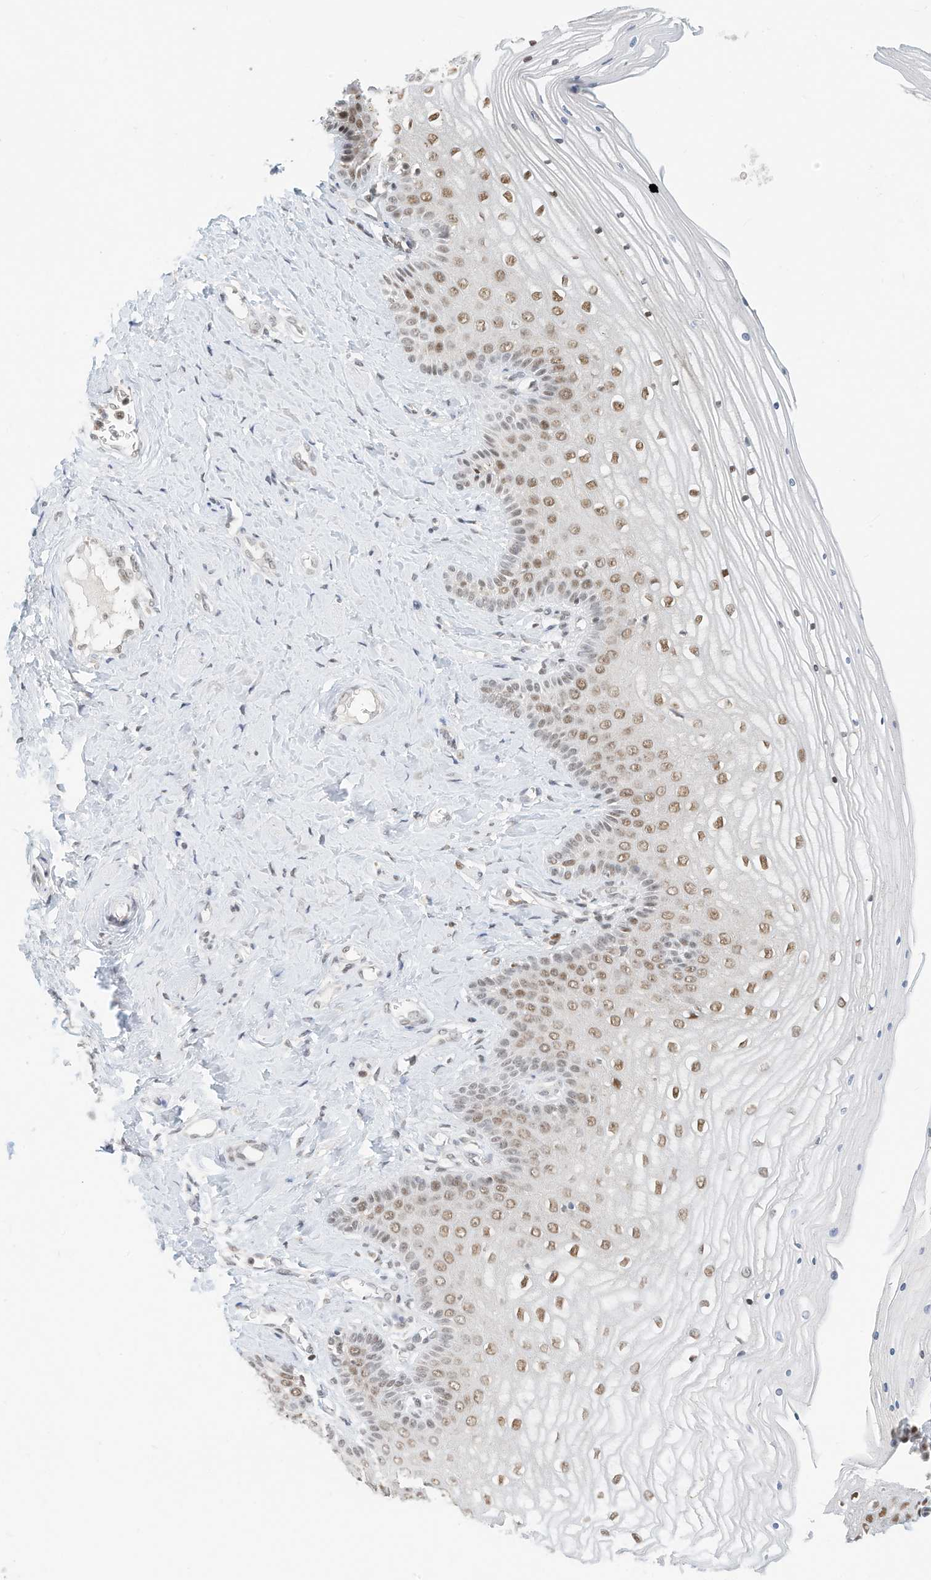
{"staining": {"intensity": "moderate", "quantity": ">75%", "location": "nuclear"}, "tissue": "vagina", "cell_type": "Squamous epithelial cells", "image_type": "normal", "snomed": [{"axis": "morphology", "description": "Normal tissue, NOS"}, {"axis": "topography", "description": "Vagina"}, {"axis": "topography", "description": "Cervix"}], "caption": "The photomicrograph exhibits immunohistochemical staining of unremarkable vagina. There is moderate nuclear expression is seen in about >75% of squamous epithelial cells.", "gene": "OGT", "patient": {"sex": "female", "age": 40}}